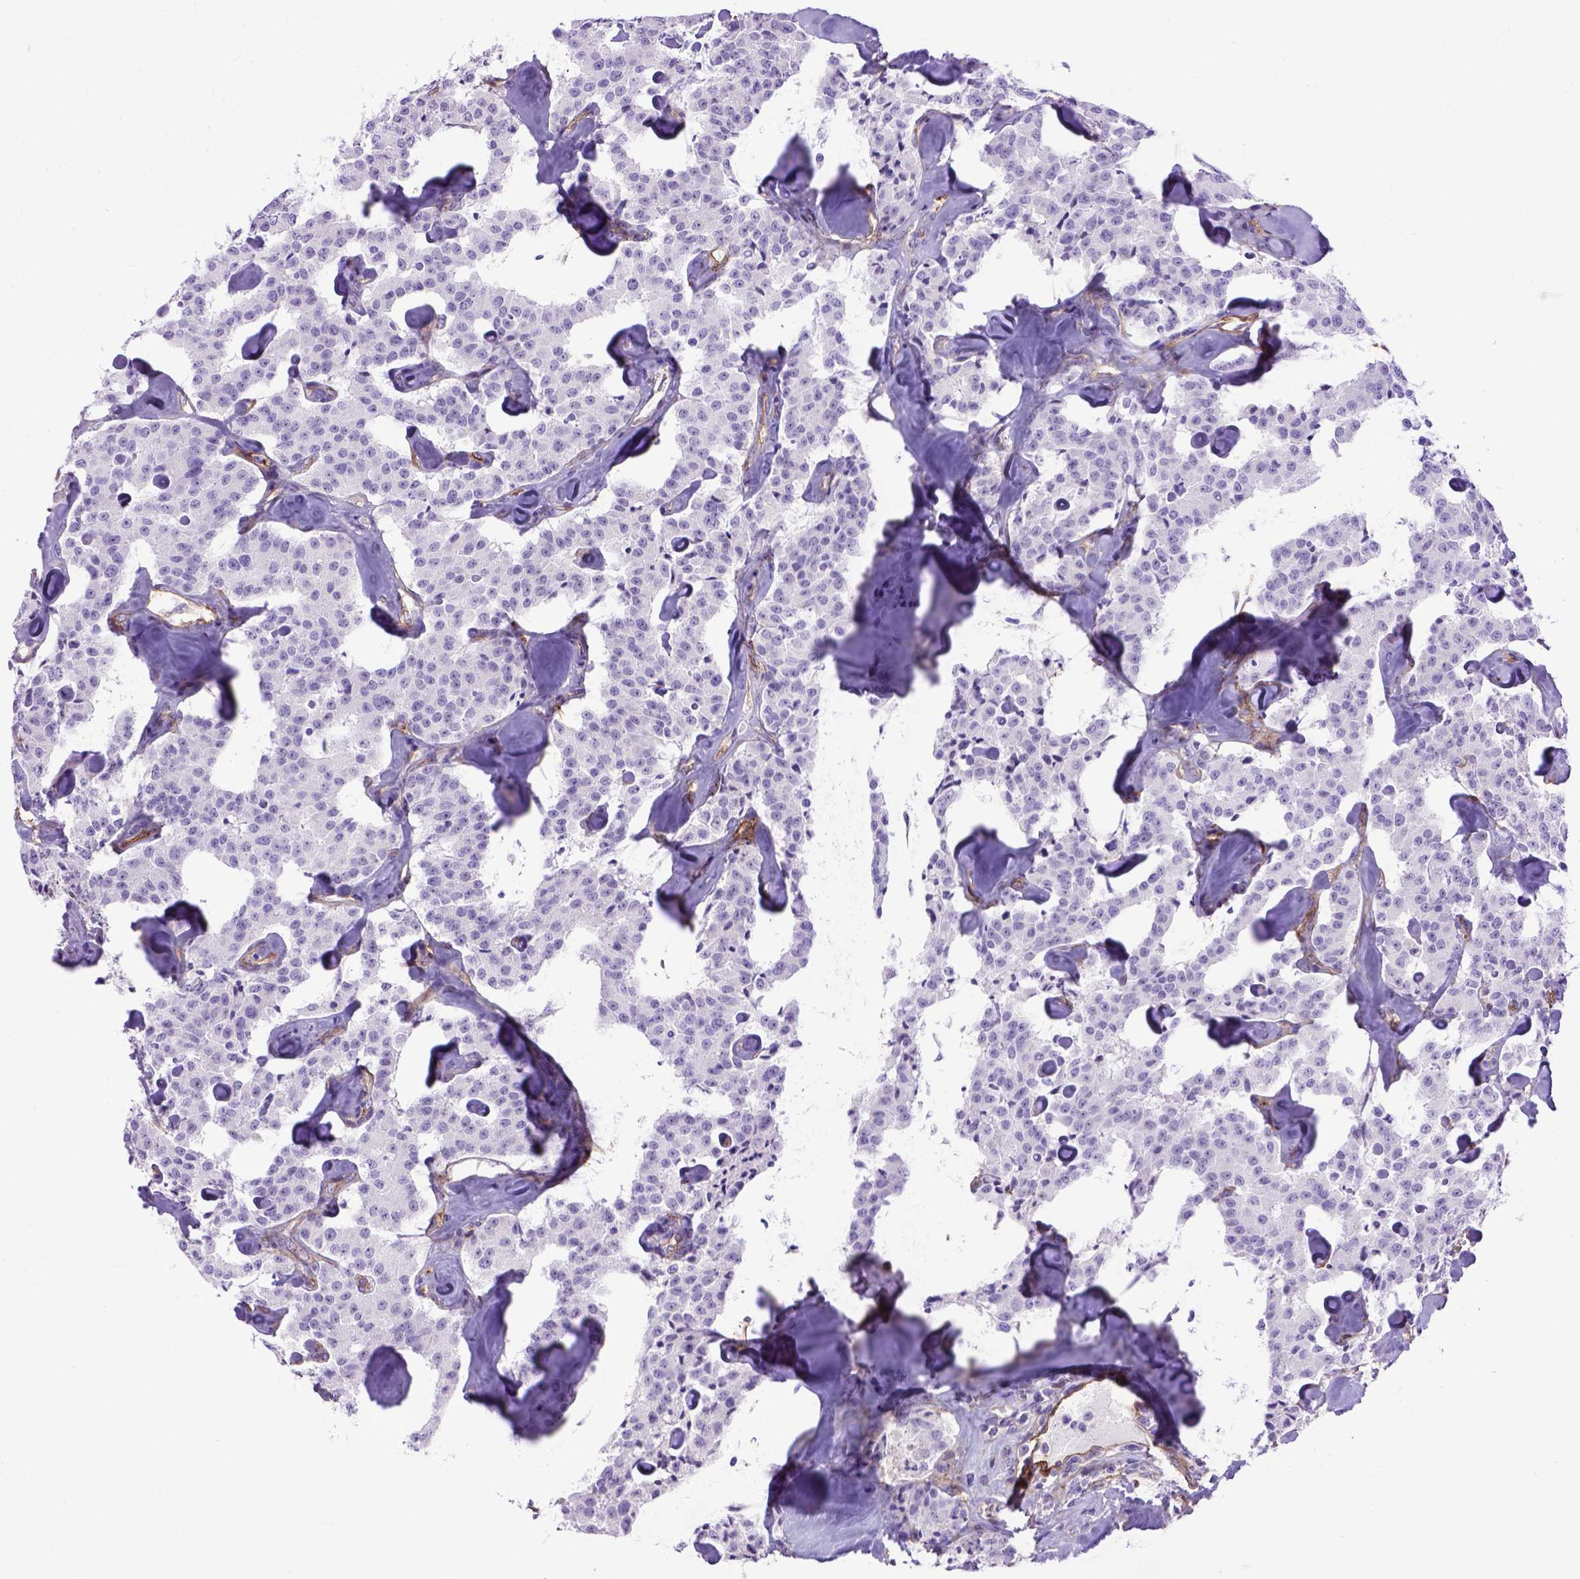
{"staining": {"intensity": "negative", "quantity": "none", "location": "none"}, "tissue": "carcinoid", "cell_type": "Tumor cells", "image_type": "cancer", "snomed": [{"axis": "morphology", "description": "Carcinoid, malignant, NOS"}, {"axis": "topography", "description": "Pancreas"}], "caption": "Human carcinoid stained for a protein using IHC demonstrates no expression in tumor cells.", "gene": "ENG", "patient": {"sex": "male", "age": 41}}